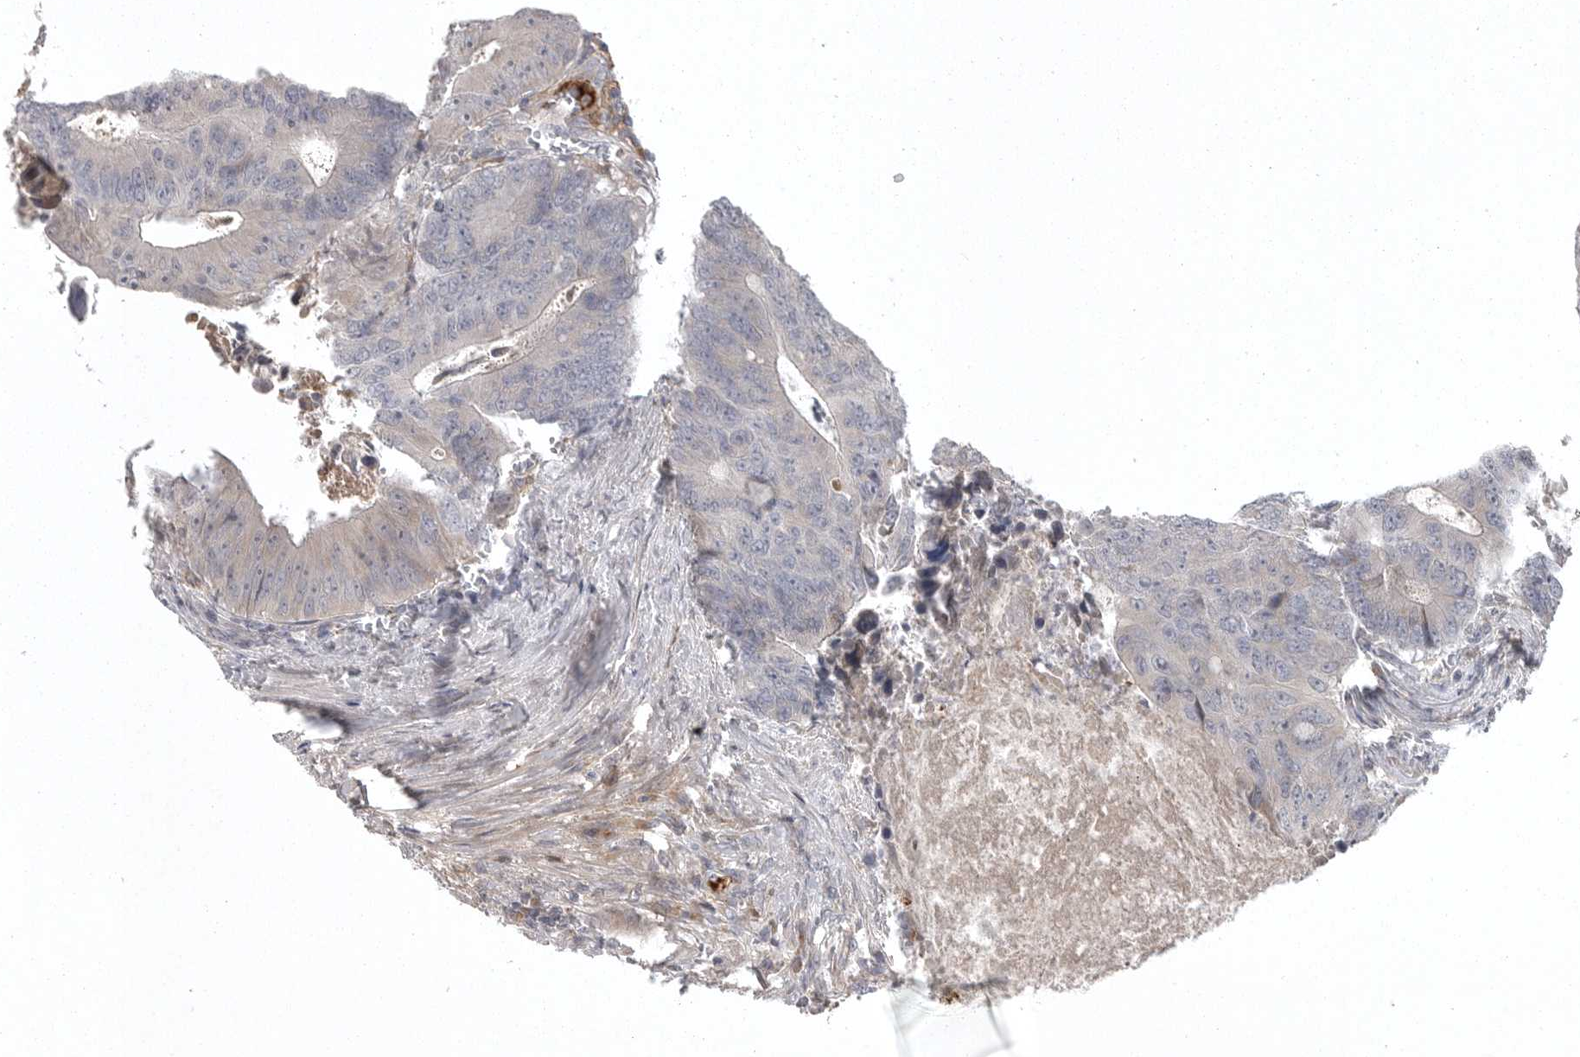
{"staining": {"intensity": "negative", "quantity": "none", "location": "none"}, "tissue": "colorectal cancer", "cell_type": "Tumor cells", "image_type": "cancer", "snomed": [{"axis": "morphology", "description": "Adenocarcinoma, NOS"}, {"axis": "topography", "description": "Colon"}], "caption": "A high-resolution image shows immunohistochemistry (IHC) staining of adenocarcinoma (colorectal), which exhibits no significant positivity in tumor cells. (DAB immunohistochemistry (IHC) visualized using brightfield microscopy, high magnification).", "gene": "GPR31", "patient": {"sex": "male", "age": 87}}